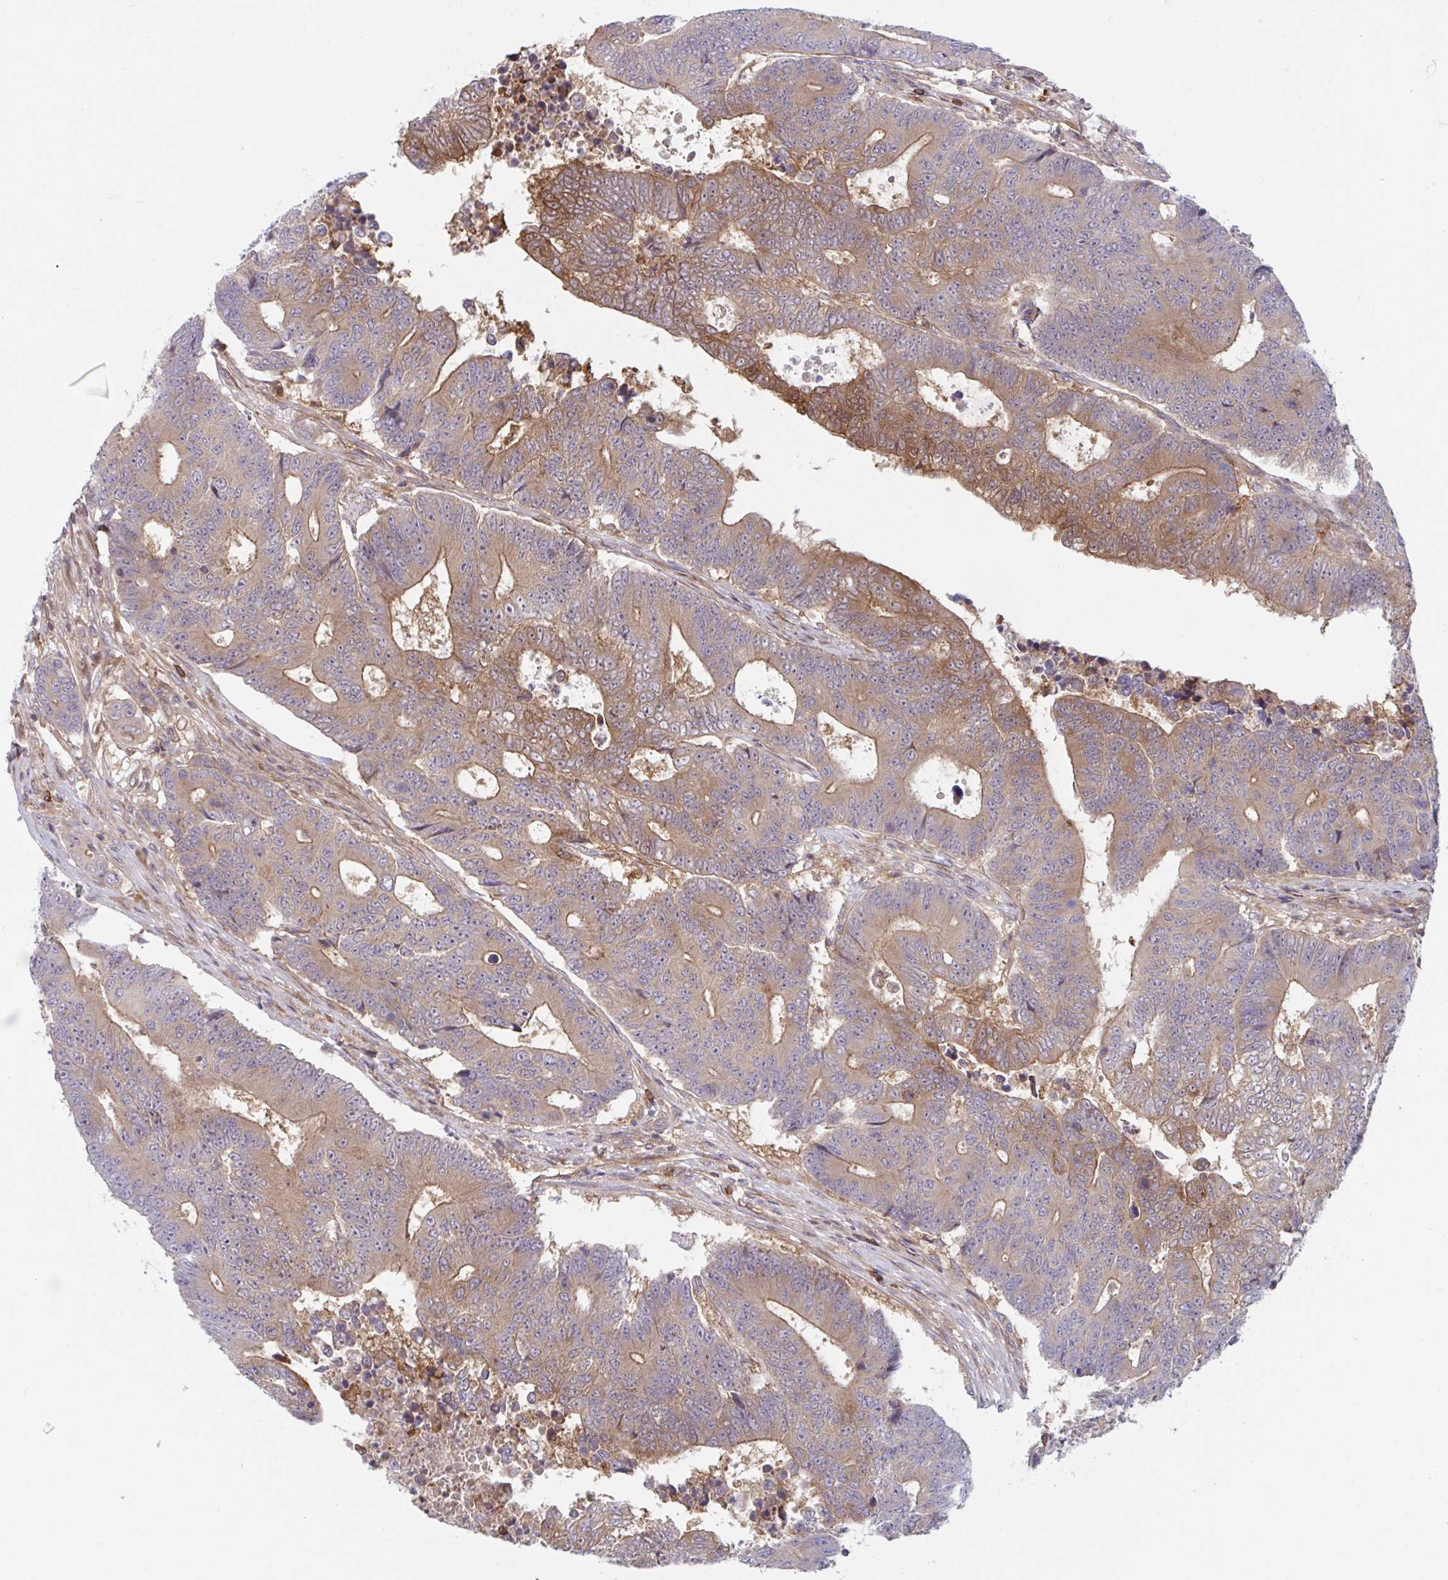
{"staining": {"intensity": "moderate", "quantity": ">75%", "location": "cytoplasmic/membranous"}, "tissue": "colorectal cancer", "cell_type": "Tumor cells", "image_type": "cancer", "snomed": [{"axis": "morphology", "description": "Adenocarcinoma, NOS"}, {"axis": "topography", "description": "Colon"}], "caption": "Immunohistochemistry micrograph of neoplastic tissue: human adenocarcinoma (colorectal) stained using IHC demonstrates medium levels of moderate protein expression localized specifically in the cytoplasmic/membranous of tumor cells, appearing as a cytoplasmic/membranous brown color.", "gene": "LMNTD2", "patient": {"sex": "female", "age": 48}}